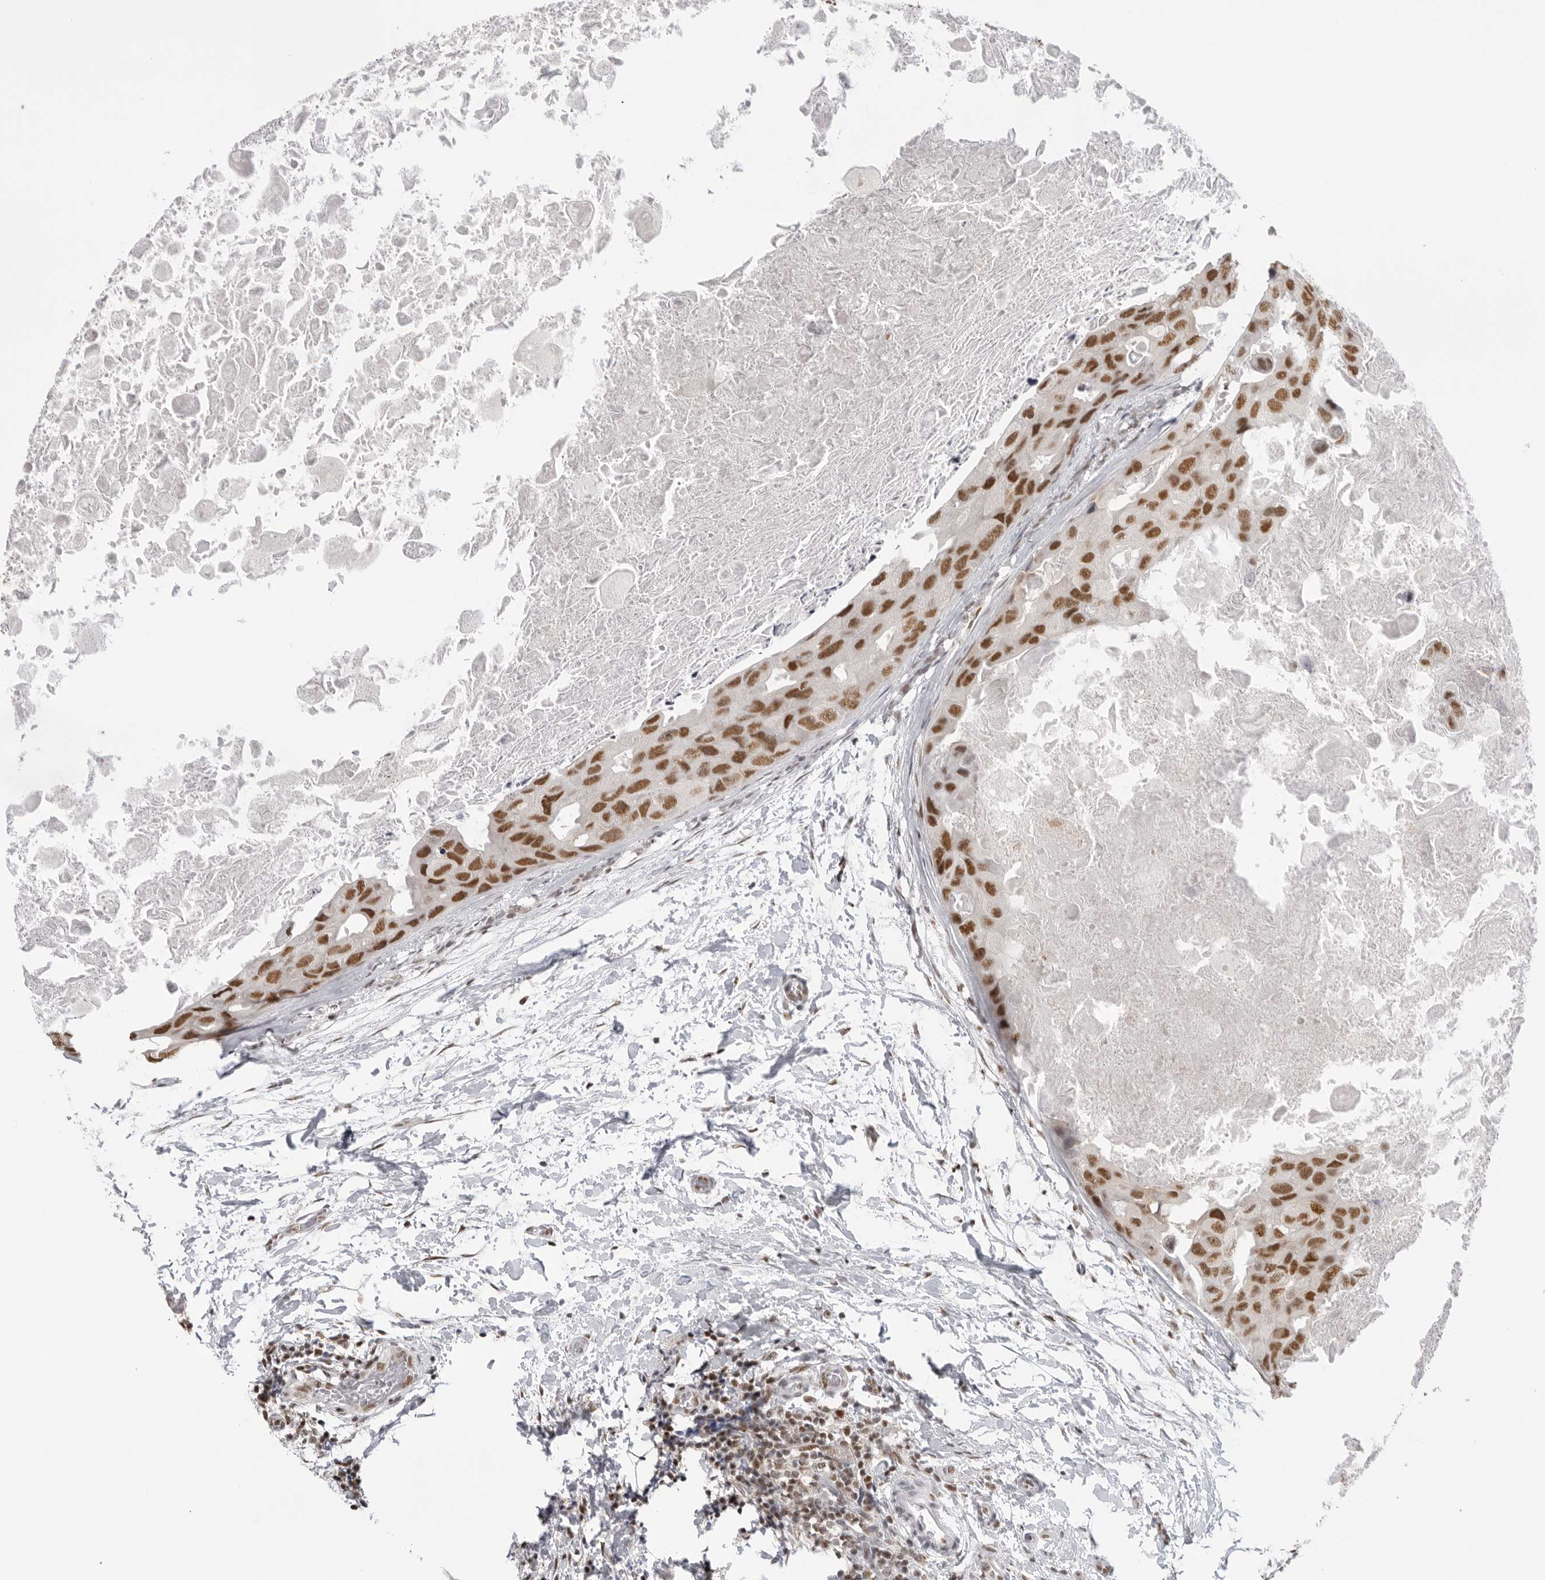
{"staining": {"intensity": "moderate", "quantity": ">75%", "location": "nuclear"}, "tissue": "breast cancer", "cell_type": "Tumor cells", "image_type": "cancer", "snomed": [{"axis": "morphology", "description": "Duct carcinoma"}, {"axis": "topography", "description": "Breast"}], "caption": "Infiltrating ductal carcinoma (breast) was stained to show a protein in brown. There is medium levels of moderate nuclear positivity in approximately >75% of tumor cells.", "gene": "RPA2", "patient": {"sex": "female", "age": 62}}